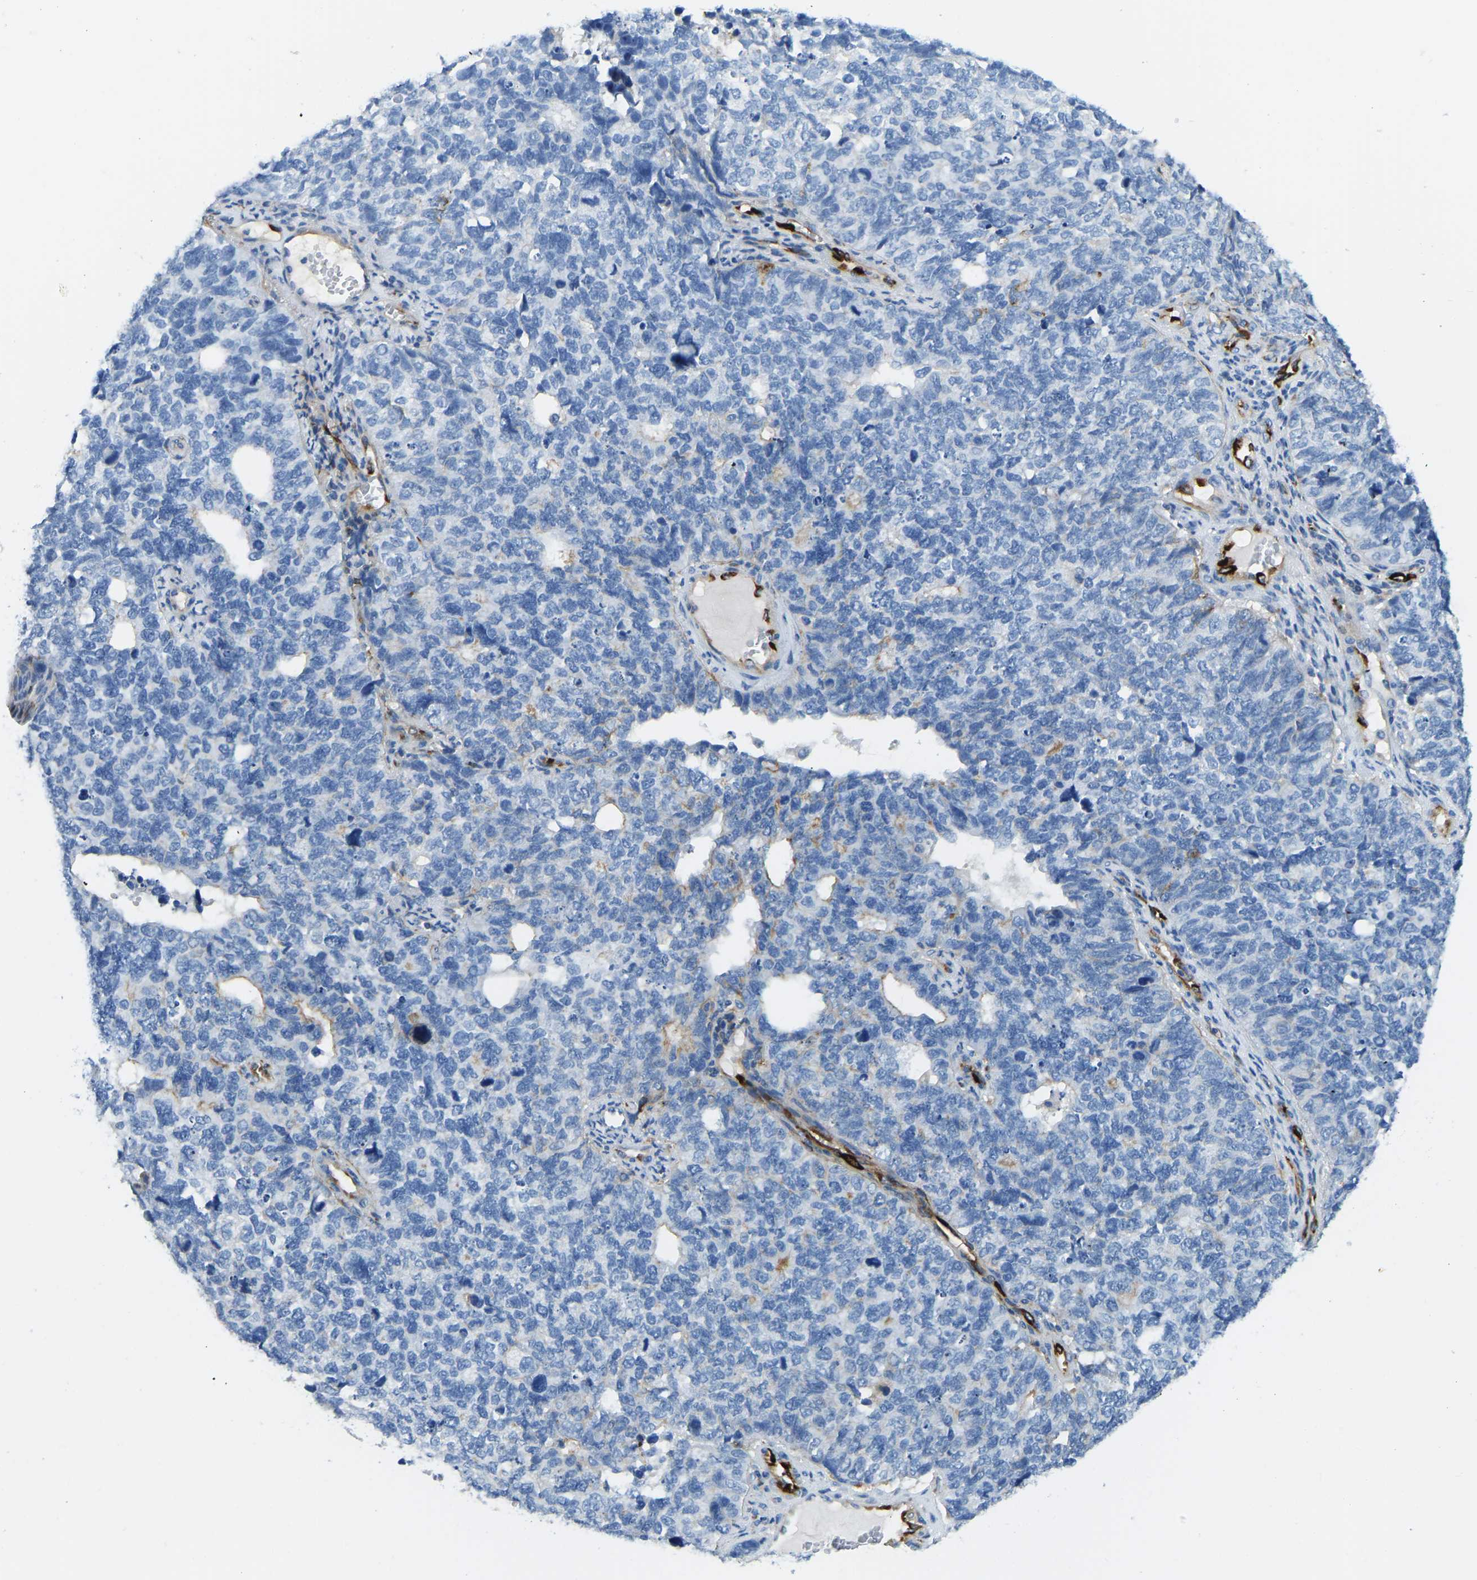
{"staining": {"intensity": "negative", "quantity": "none", "location": "none"}, "tissue": "cervical cancer", "cell_type": "Tumor cells", "image_type": "cancer", "snomed": [{"axis": "morphology", "description": "Squamous cell carcinoma, NOS"}, {"axis": "topography", "description": "Cervix"}], "caption": "DAB immunohistochemical staining of squamous cell carcinoma (cervical) shows no significant expression in tumor cells.", "gene": "COL15A1", "patient": {"sex": "female", "age": 63}}